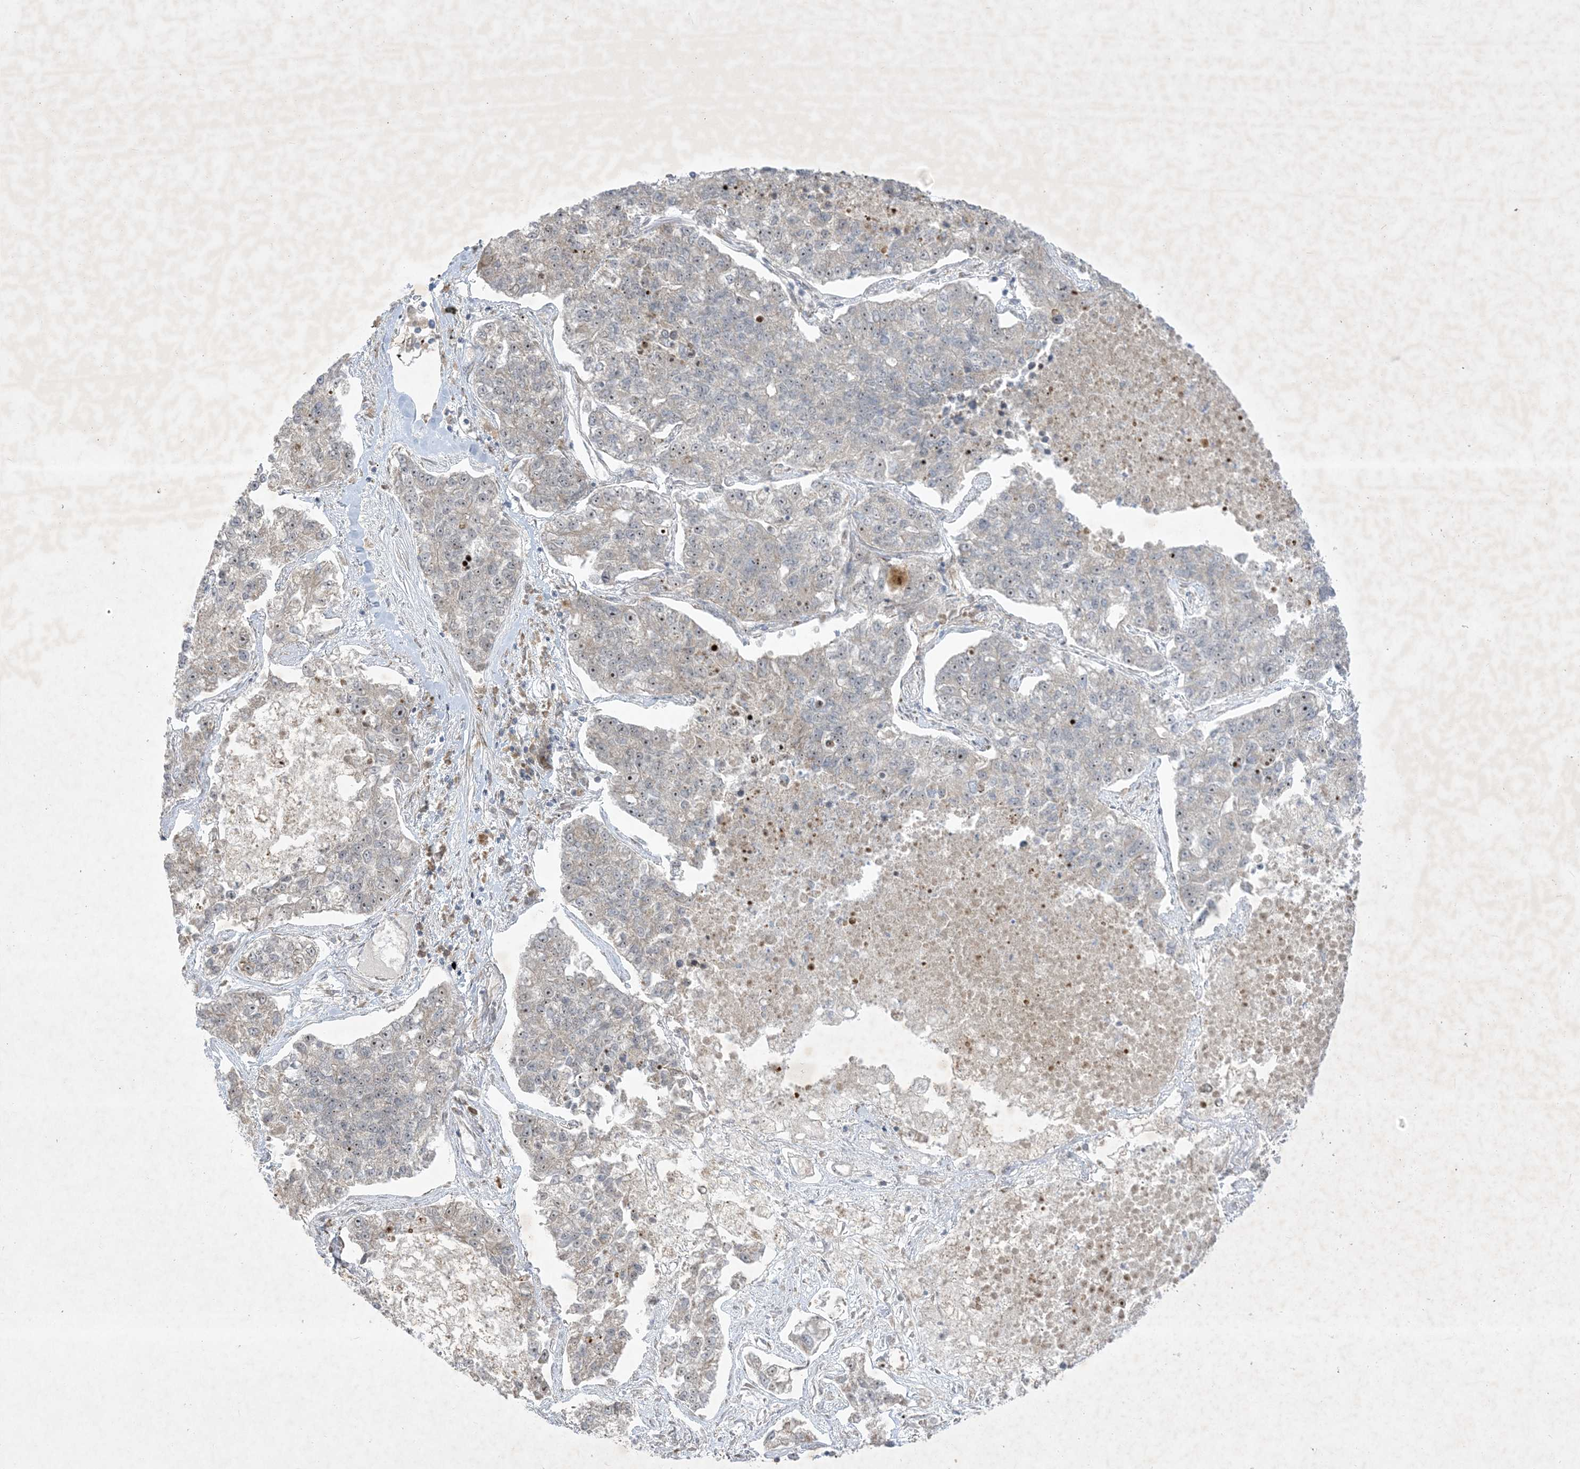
{"staining": {"intensity": "weak", "quantity": "25%-75%", "location": "nuclear"}, "tissue": "lung cancer", "cell_type": "Tumor cells", "image_type": "cancer", "snomed": [{"axis": "morphology", "description": "Adenocarcinoma, NOS"}, {"axis": "topography", "description": "Lung"}], "caption": "Lung cancer (adenocarcinoma) stained for a protein exhibits weak nuclear positivity in tumor cells. (DAB = brown stain, brightfield microscopy at high magnification).", "gene": "SOGA3", "patient": {"sex": "male", "age": 49}}